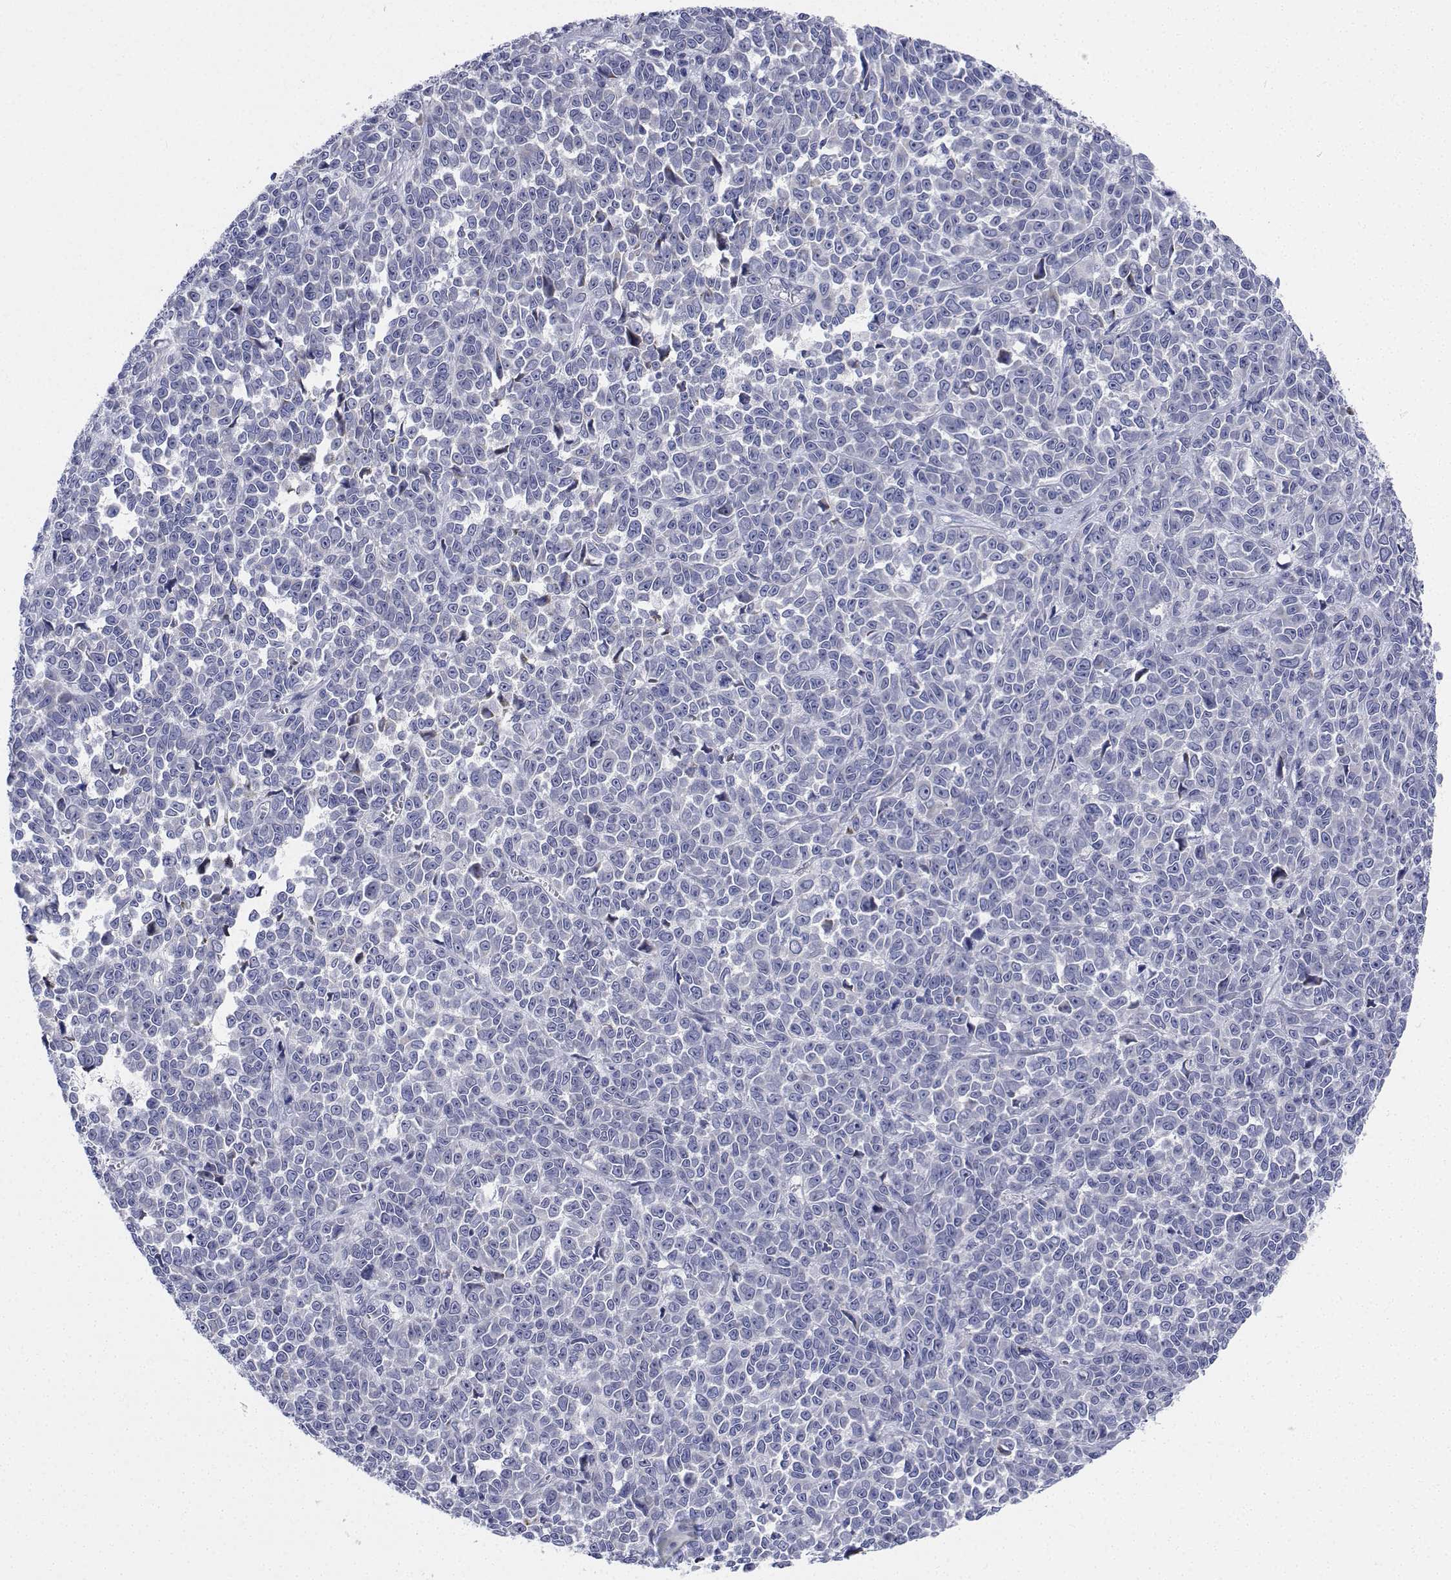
{"staining": {"intensity": "negative", "quantity": "none", "location": "none"}, "tissue": "melanoma", "cell_type": "Tumor cells", "image_type": "cancer", "snomed": [{"axis": "morphology", "description": "Malignant melanoma, NOS"}, {"axis": "topography", "description": "Skin"}], "caption": "The IHC image has no significant staining in tumor cells of malignant melanoma tissue.", "gene": "CDHR3", "patient": {"sex": "female", "age": 95}}